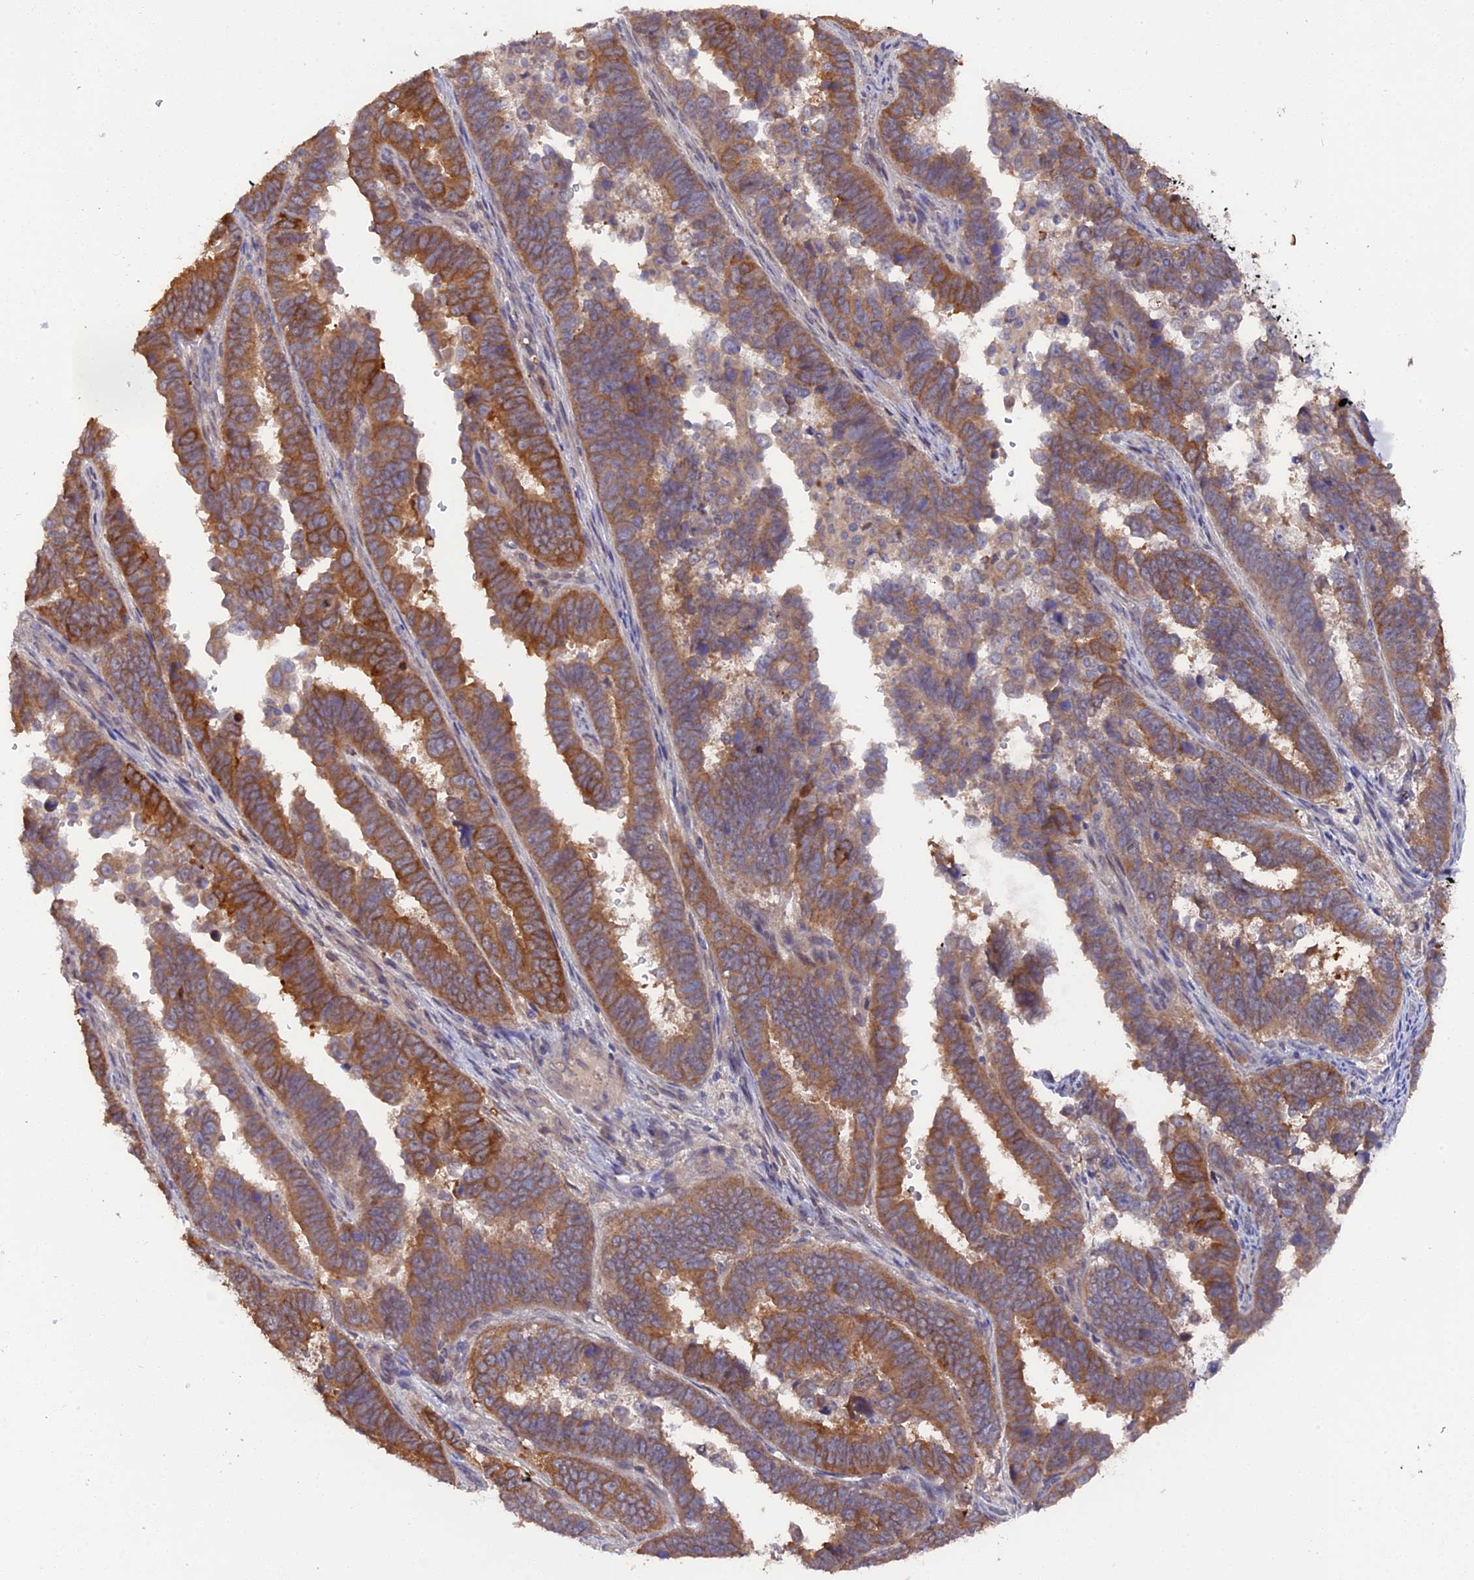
{"staining": {"intensity": "moderate", "quantity": ">75%", "location": "cytoplasmic/membranous"}, "tissue": "endometrial cancer", "cell_type": "Tumor cells", "image_type": "cancer", "snomed": [{"axis": "morphology", "description": "Adenocarcinoma, NOS"}, {"axis": "topography", "description": "Endometrium"}], "caption": "There is medium levels of moderate cytoplasmic/membranous staining in tumor cells of endometrial cancer (adenocarcinoma), as demonstrated by immunohistochemical staining (brown color).", "gene": "ZCCHC2", "patient": {"sex": "female", "age": 75}}